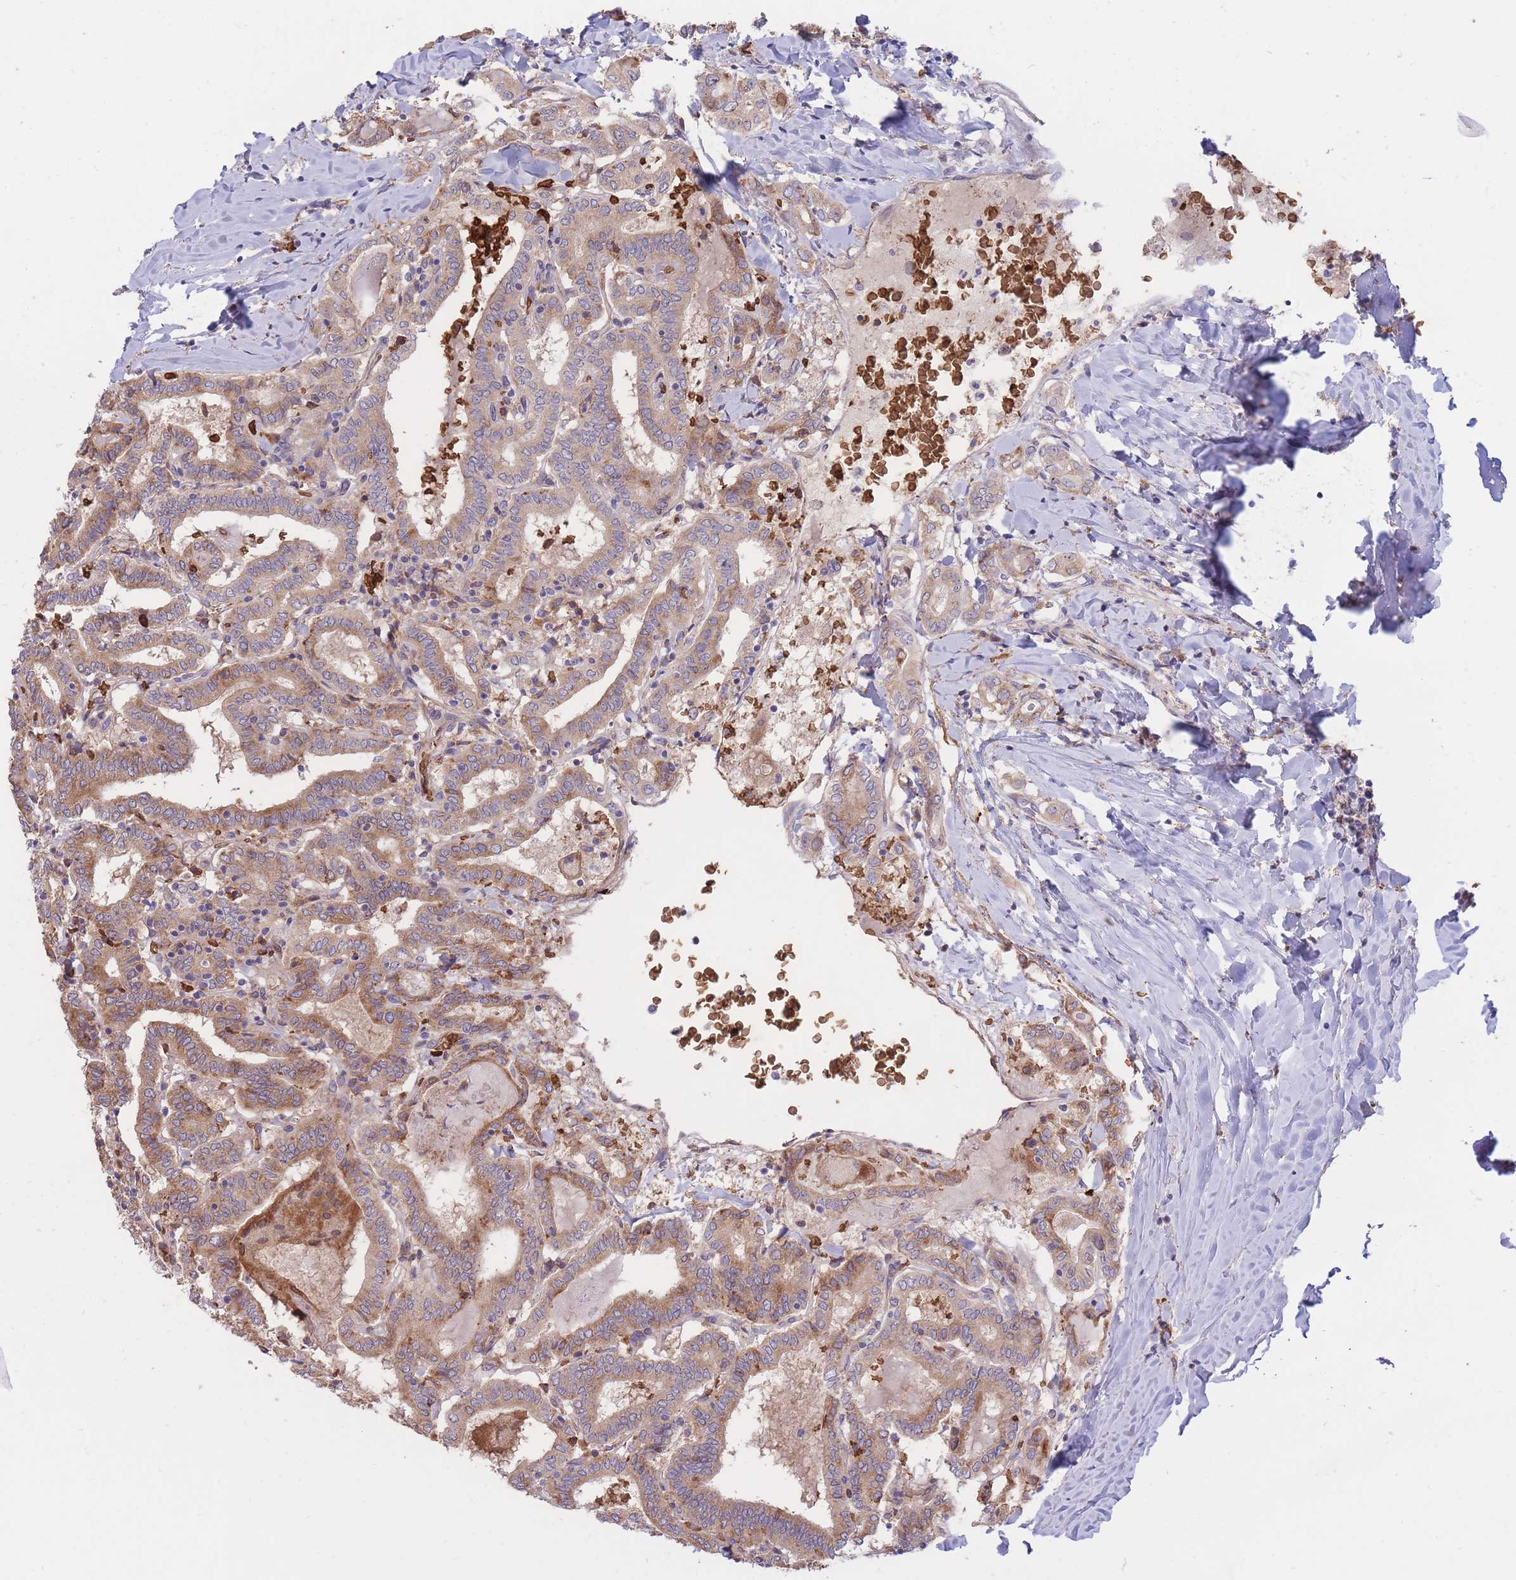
{"staining": {"intensity": "moderate", "quantity": ">75%", "location": "cytoplasmic/membranous"}, "tissue": "thyroid cancer", "cell_type": "Tumor cells", "image_type": "cancer", "snomed": [{"axis": "morphology", "description": "Papillary adenocarcinoma, NOS"}, {"axis": "topography", "description": "Thyroid gland"}], "caption": "Thyroid cancer (papillary adenocarcinoma) was stained to show a protein in brown. There is medium levels of moderate cytoplasmic/membranous staining in approximately >75% of tumor cells.", "gene": "ATP10D", "patient": {"sex": "female", "age": 72}}